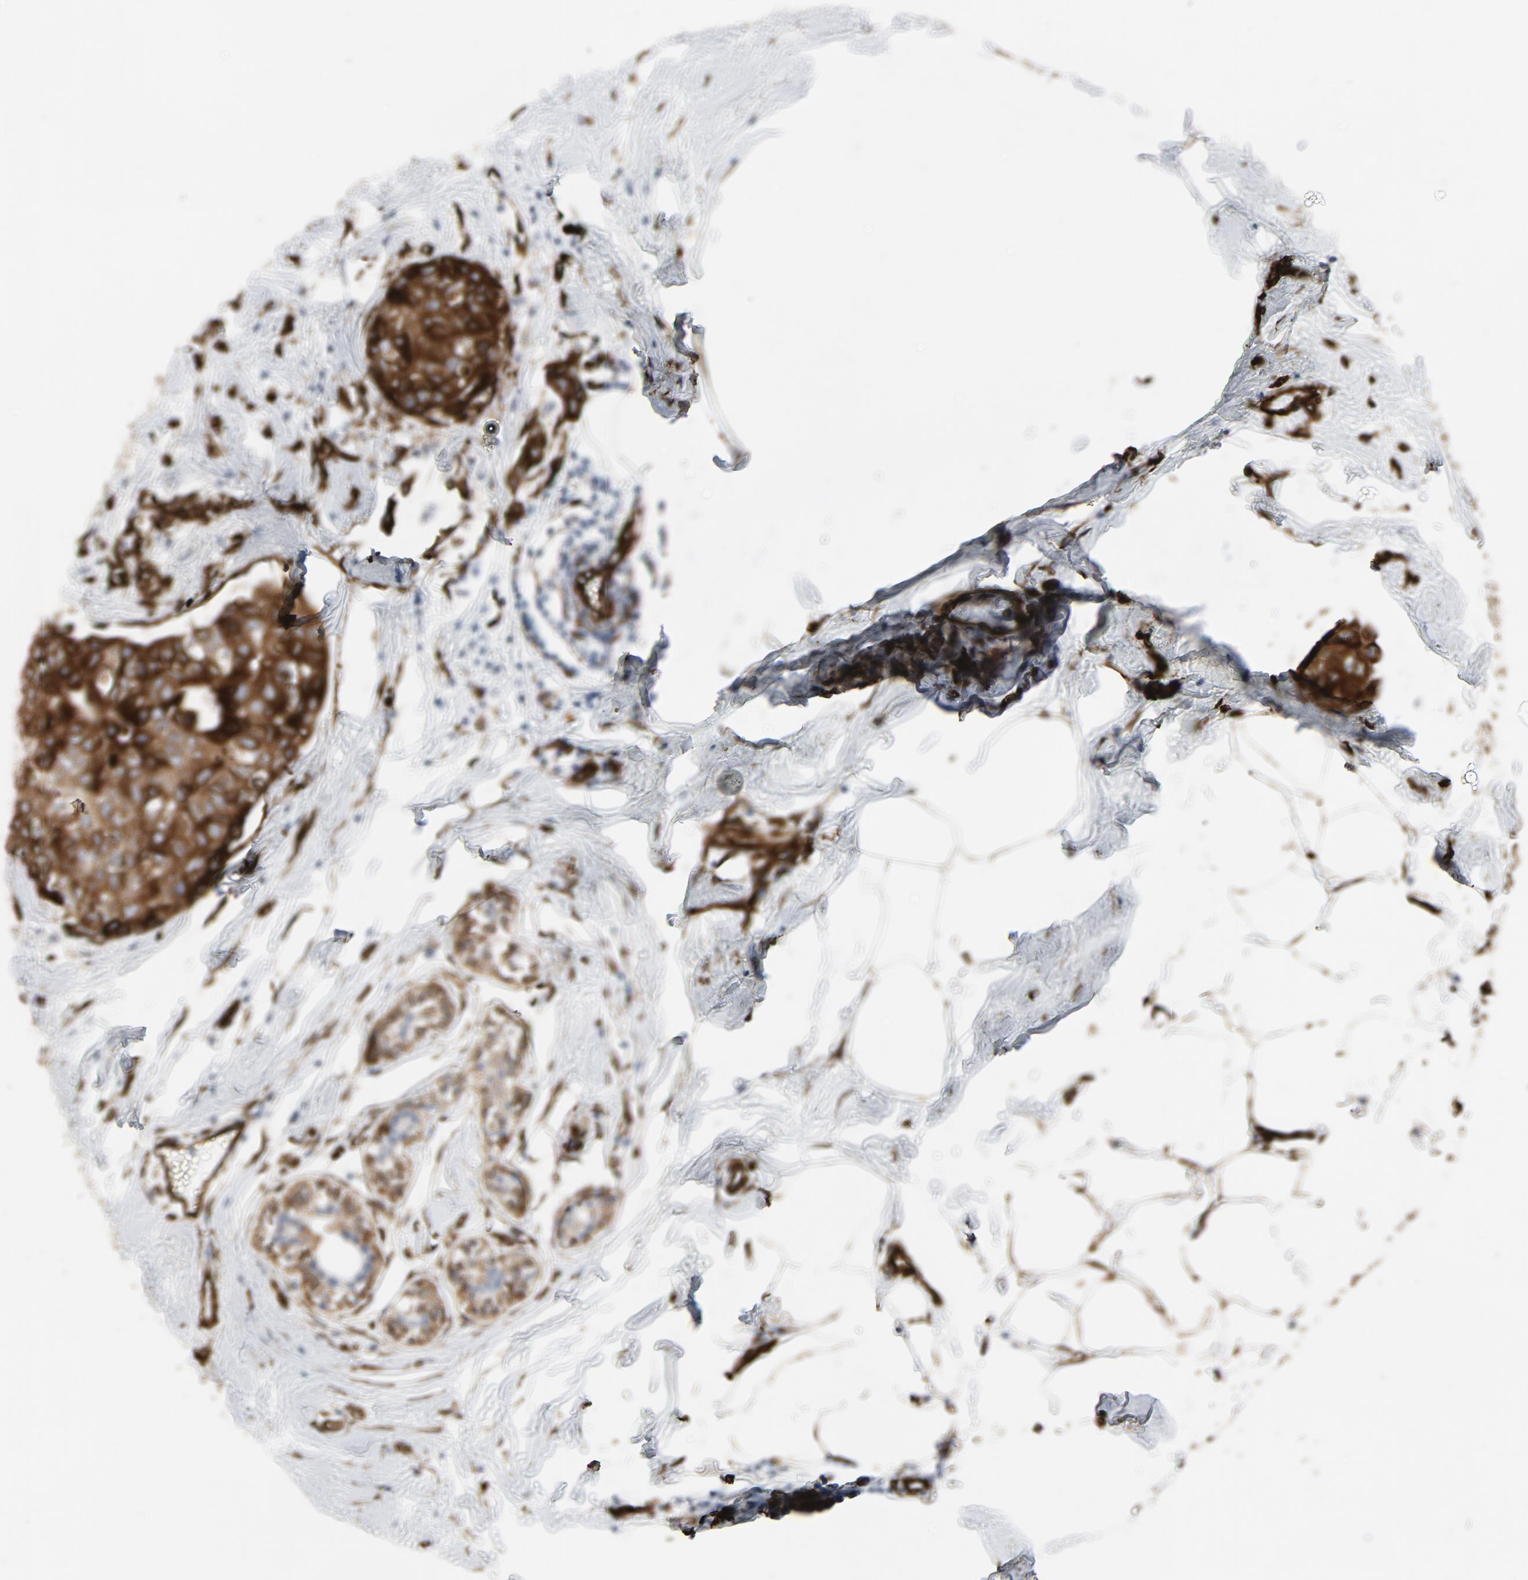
{"staining": {"intensity": "strong", "quantity": ">75%", "location": "cytoplasmic/membranous"}, "tissue": "breast cancer", "cell_type": "Tumor cells", "image_type": "cancer", "snomed": [{"axis": "morphology", "description": "Duct carcinoma"}, {"axis": "topography", "description": "Breast"}], "caption": "Immunohistochemistry of breast invasive ductal carcinoma demonstrates high levels of strong cytoplasmic/membranous positivity in about >75% of tumor cells.", "gene": "SERPINH1", "patient": {"sex": "female", "age": 54}}